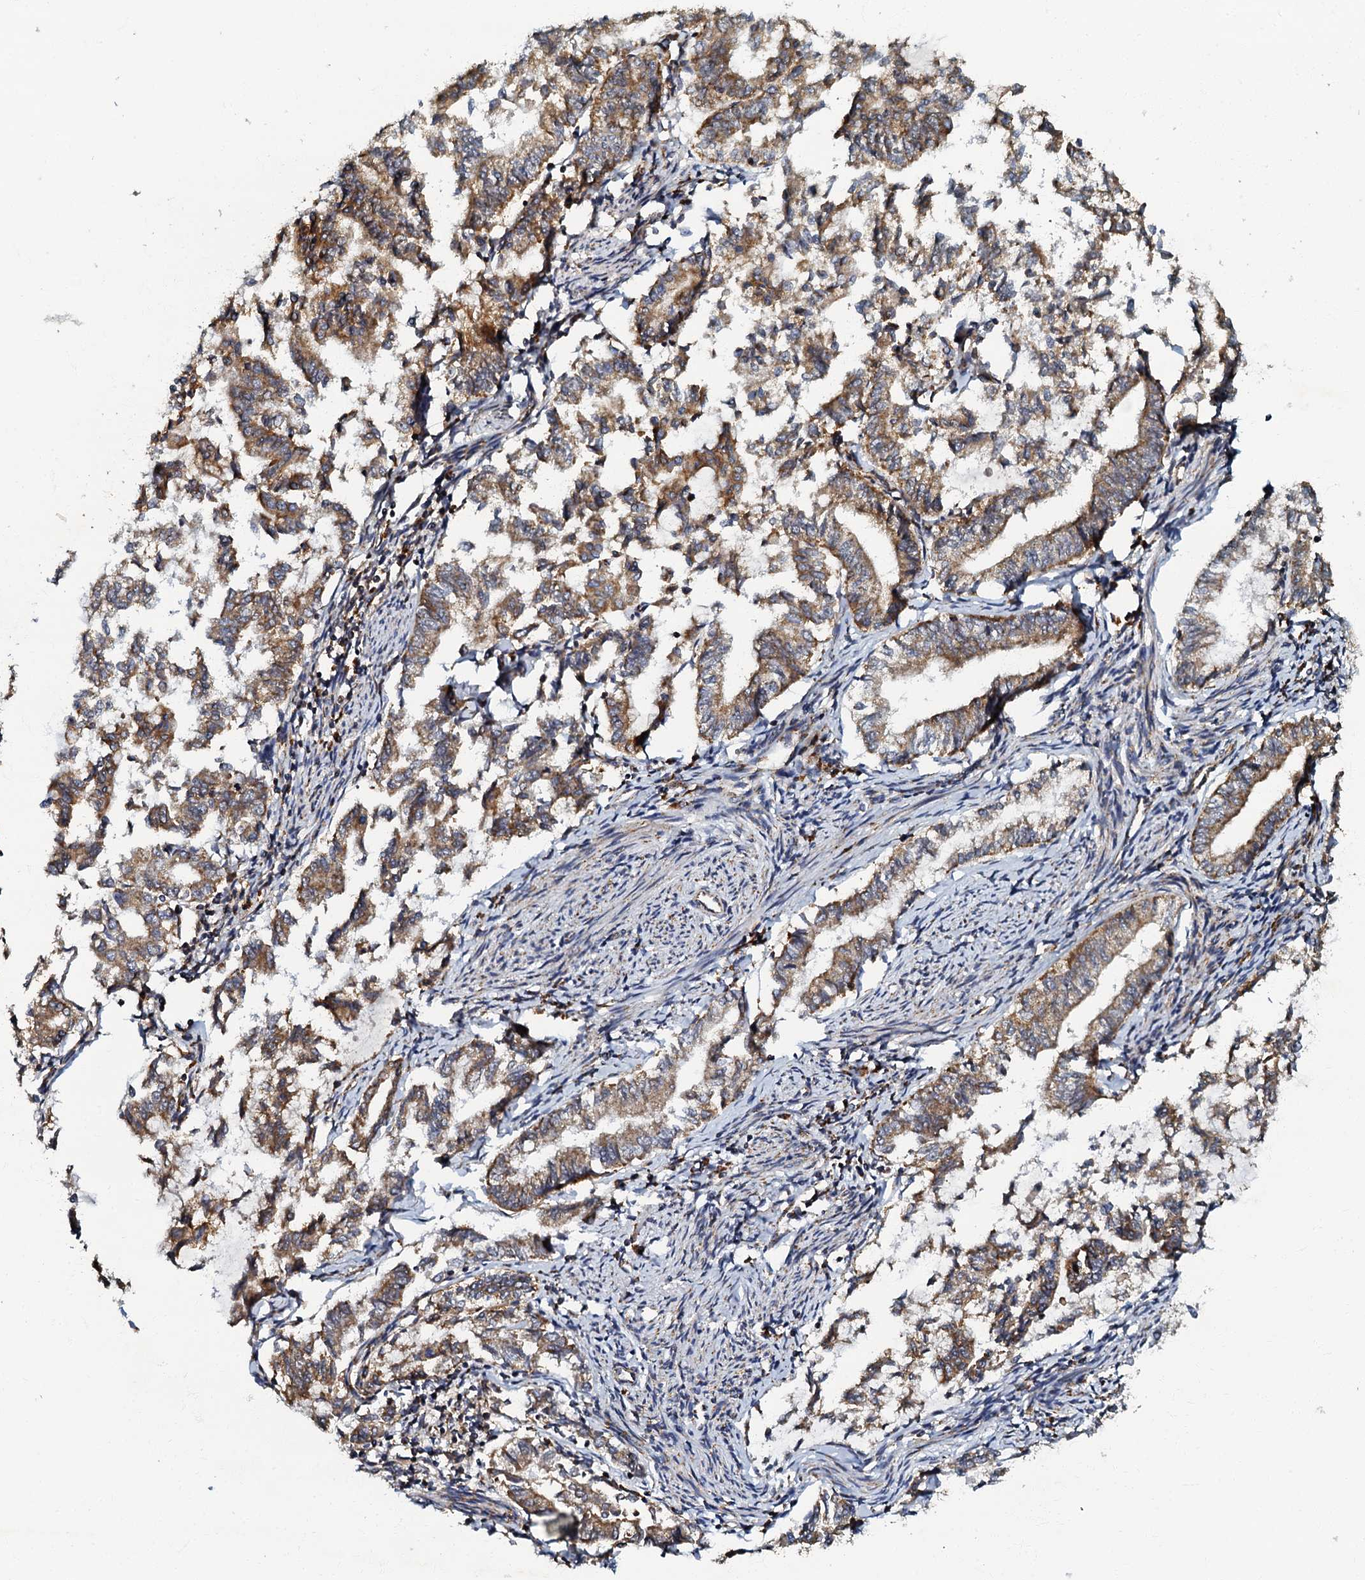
{"staining": {"intensity": "moderate", "quantity": ">75%", "location": "cytoplasmic/membranous"}, "tissue": "endometrial cancer", "cell_type": "Tumor cells", "image_type": "cancer", "snomed": [{"axis": "morphology", "description": "Adenocarcinoma, NOS"}, {"axis": "topography", "description": "Endometrium"}], "caption": "Adenocarcinoma (endometrial) stained with a protein marker displays moderate staining in tumor cells.", "gene": "NDUFA12", "patient": {"sex": "female", "age": 79}}